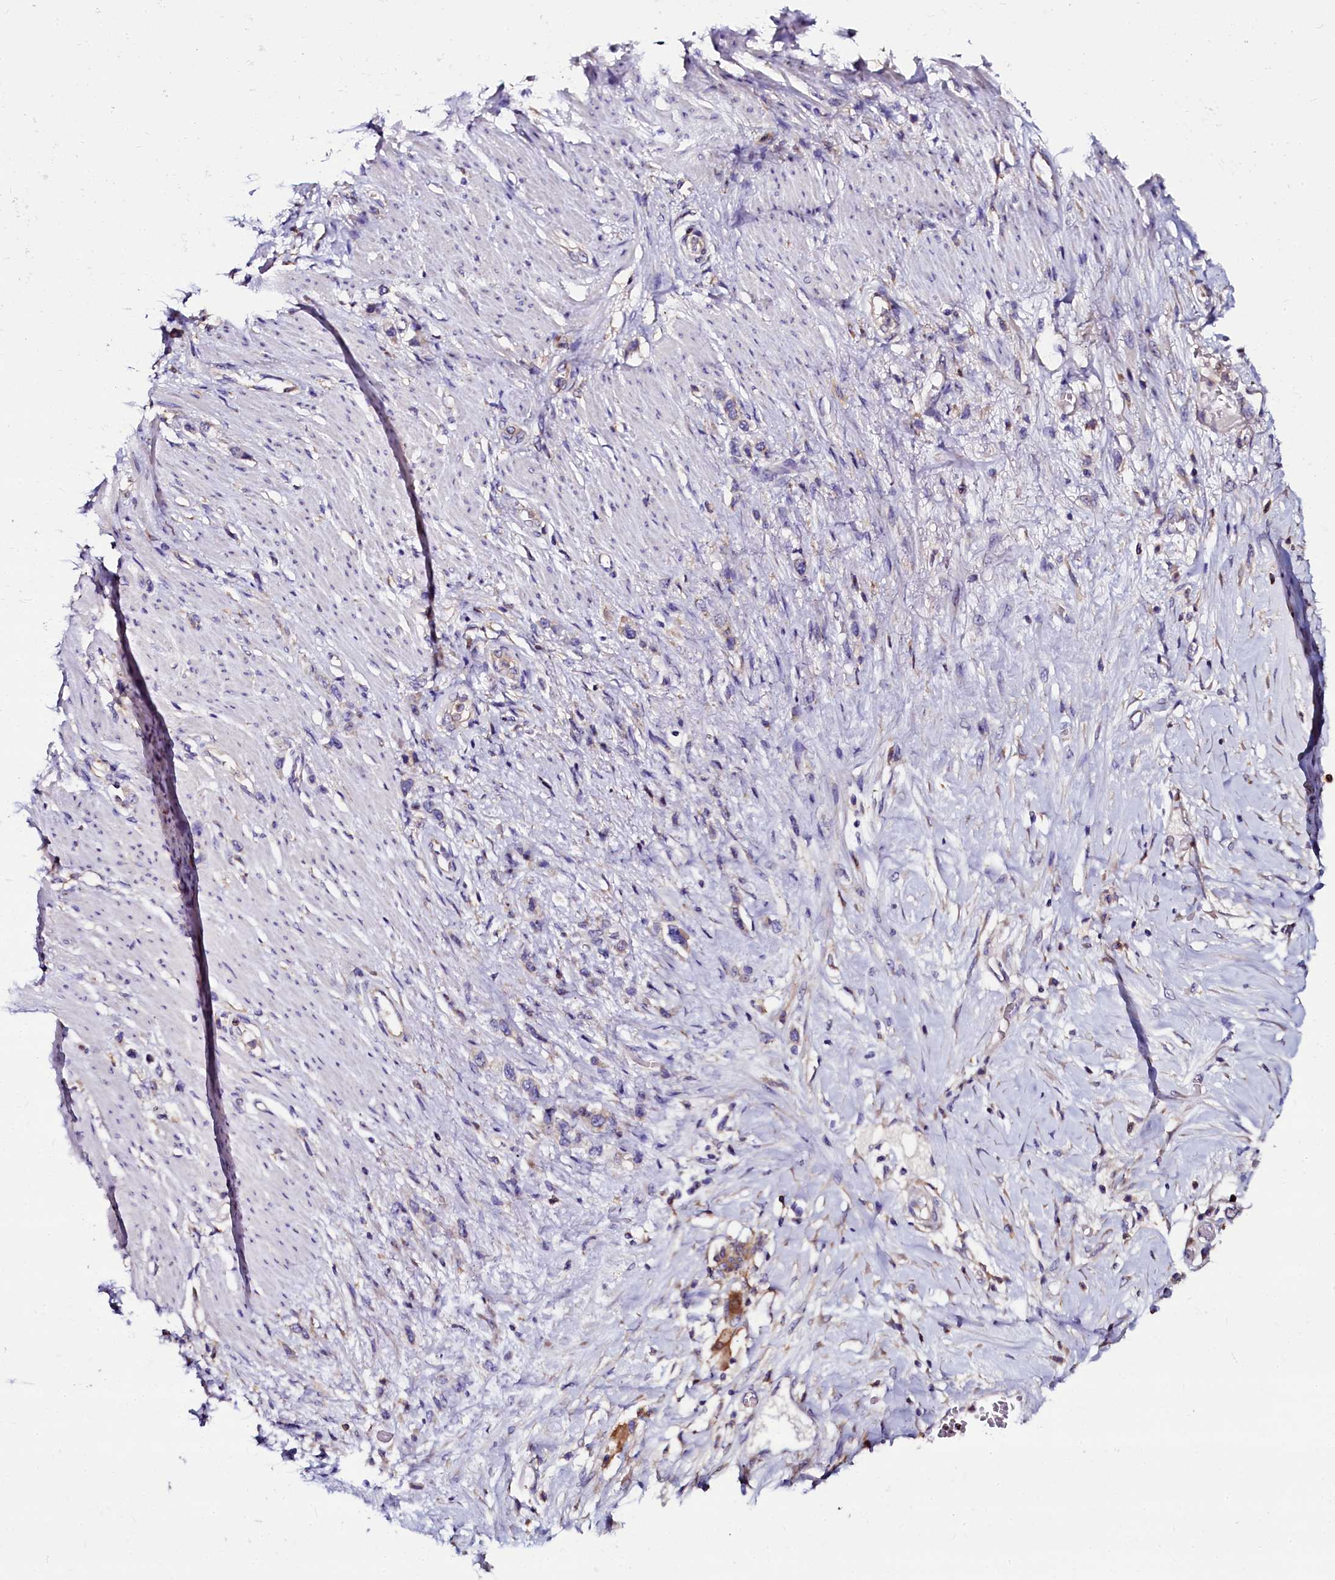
{"staining": {"intensity": "weak", "quantity": "<25%", "location": "cytoplasmic/membranous"}, "tissue": "stomach cancer", "cell_type": "Tumor cells", "image_type": "cancer", "snomed": [{"axis": "morphology", "description": "Adenocarcinoma, NOS"}, {"axis": "morphology", "description": "Adenocarcinoma, High grade"}, {"axis": "topography", "description": "Stomach, upper"}, {"axis": "topography", "description": "Stomach, lower"}], "caption": "Protein analysis of adenocarcinoma (stomach) displays no significant expression in tumor cells.", "gene": "OTOL1", "patient": {"sex": "female", "age": 65}}